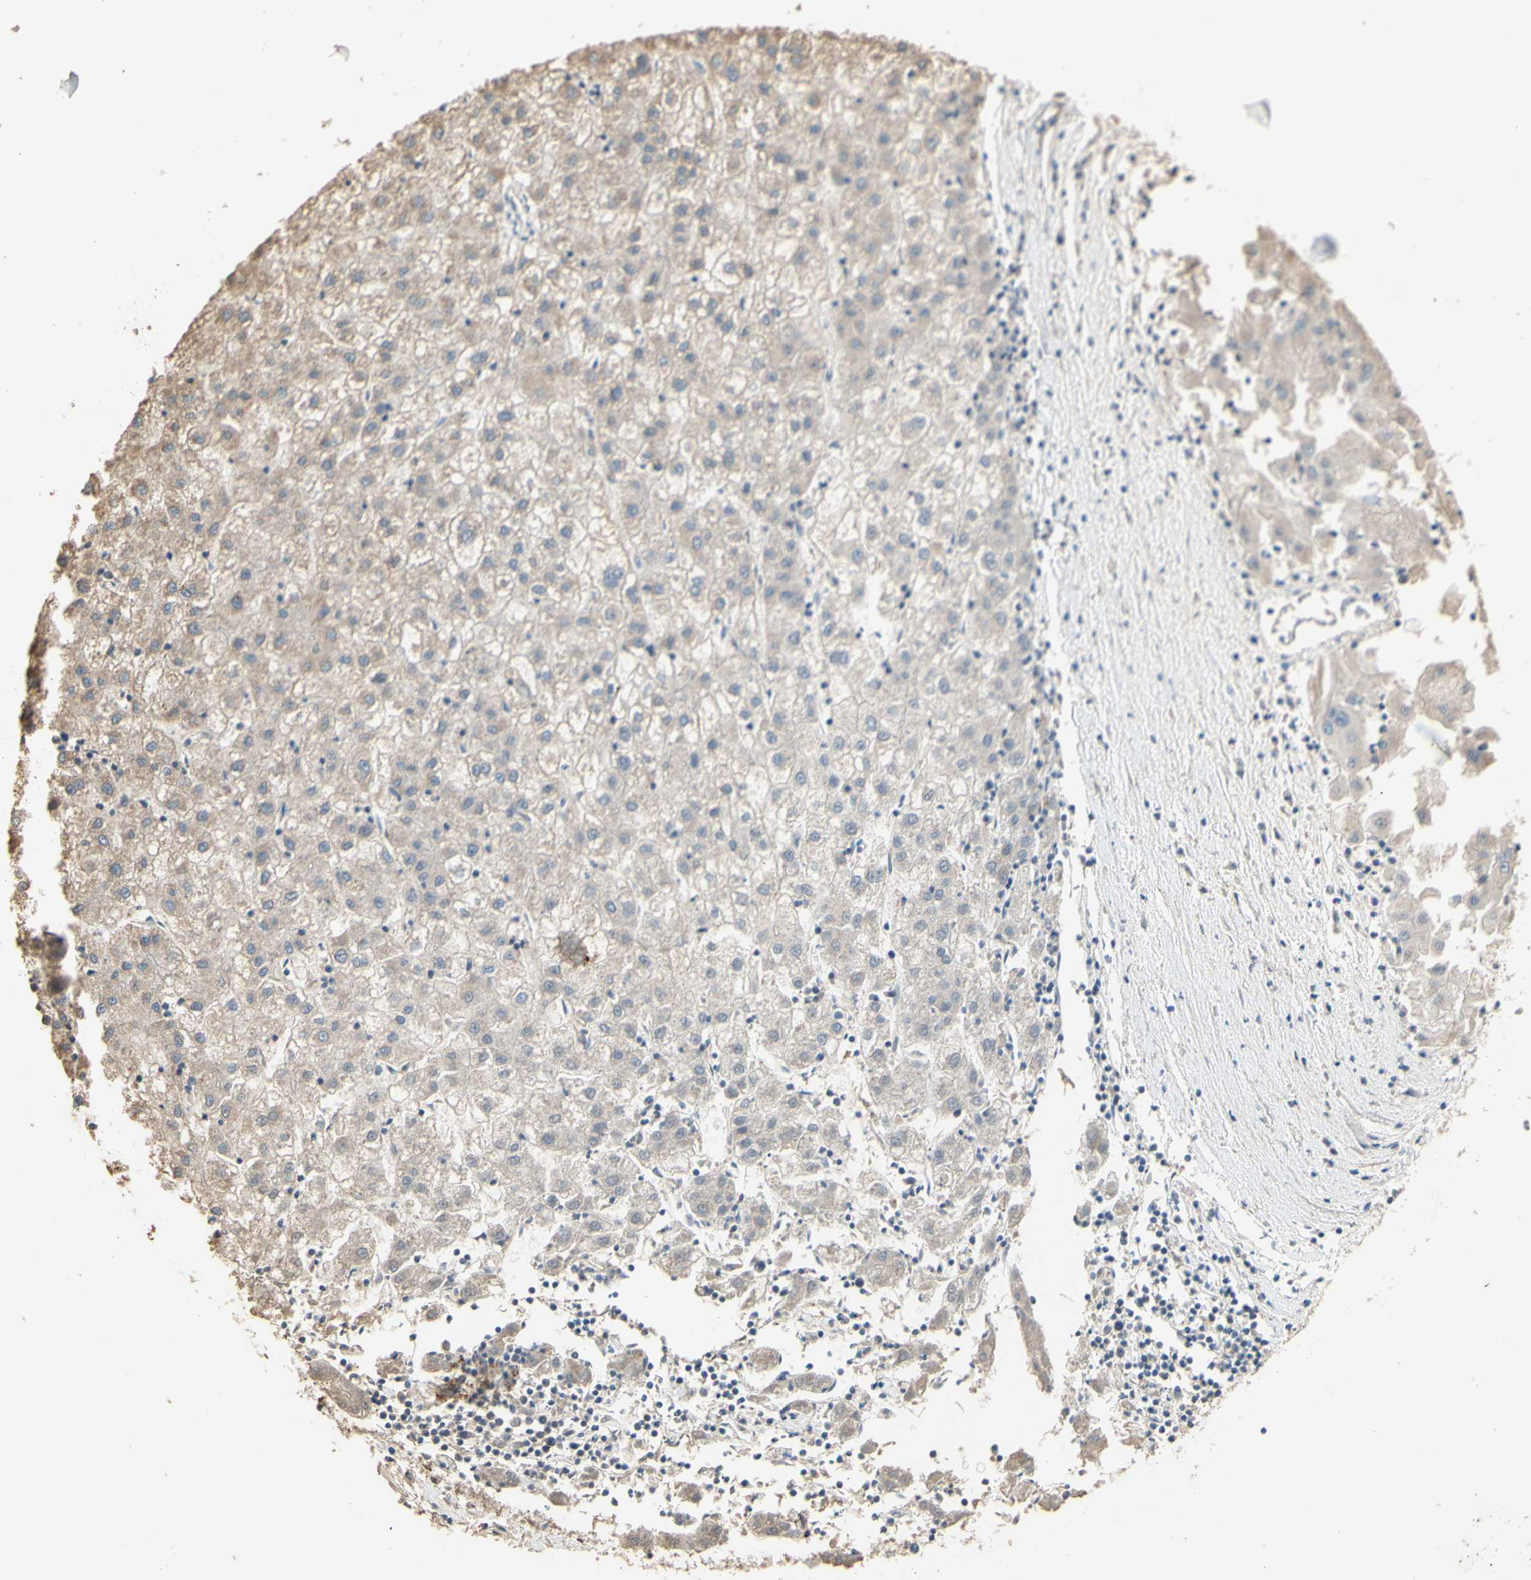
{"staining": {"intensity": "negative", "quantity": "none", "location": "none"}, "tissue": "liver cancer", "cell_type": "Tumor cells", "image_type": "cancer", "snomed": [{"axis": "morphology", "description": "Carcinoma, Hepatocellular, NOS"}, {"axis": "topography", "description": "Liver"}], "caption": "This is a photomicrograph of immunohistochemistry (IHC) staining of liver cancer, which shows no expression in tumor cells. (DAB (3,3'-diaminobenzidine) immunohistochemistry, high magnification).", "gene": "PTGIS", "patient": {"sex": "male", "age": 72}}